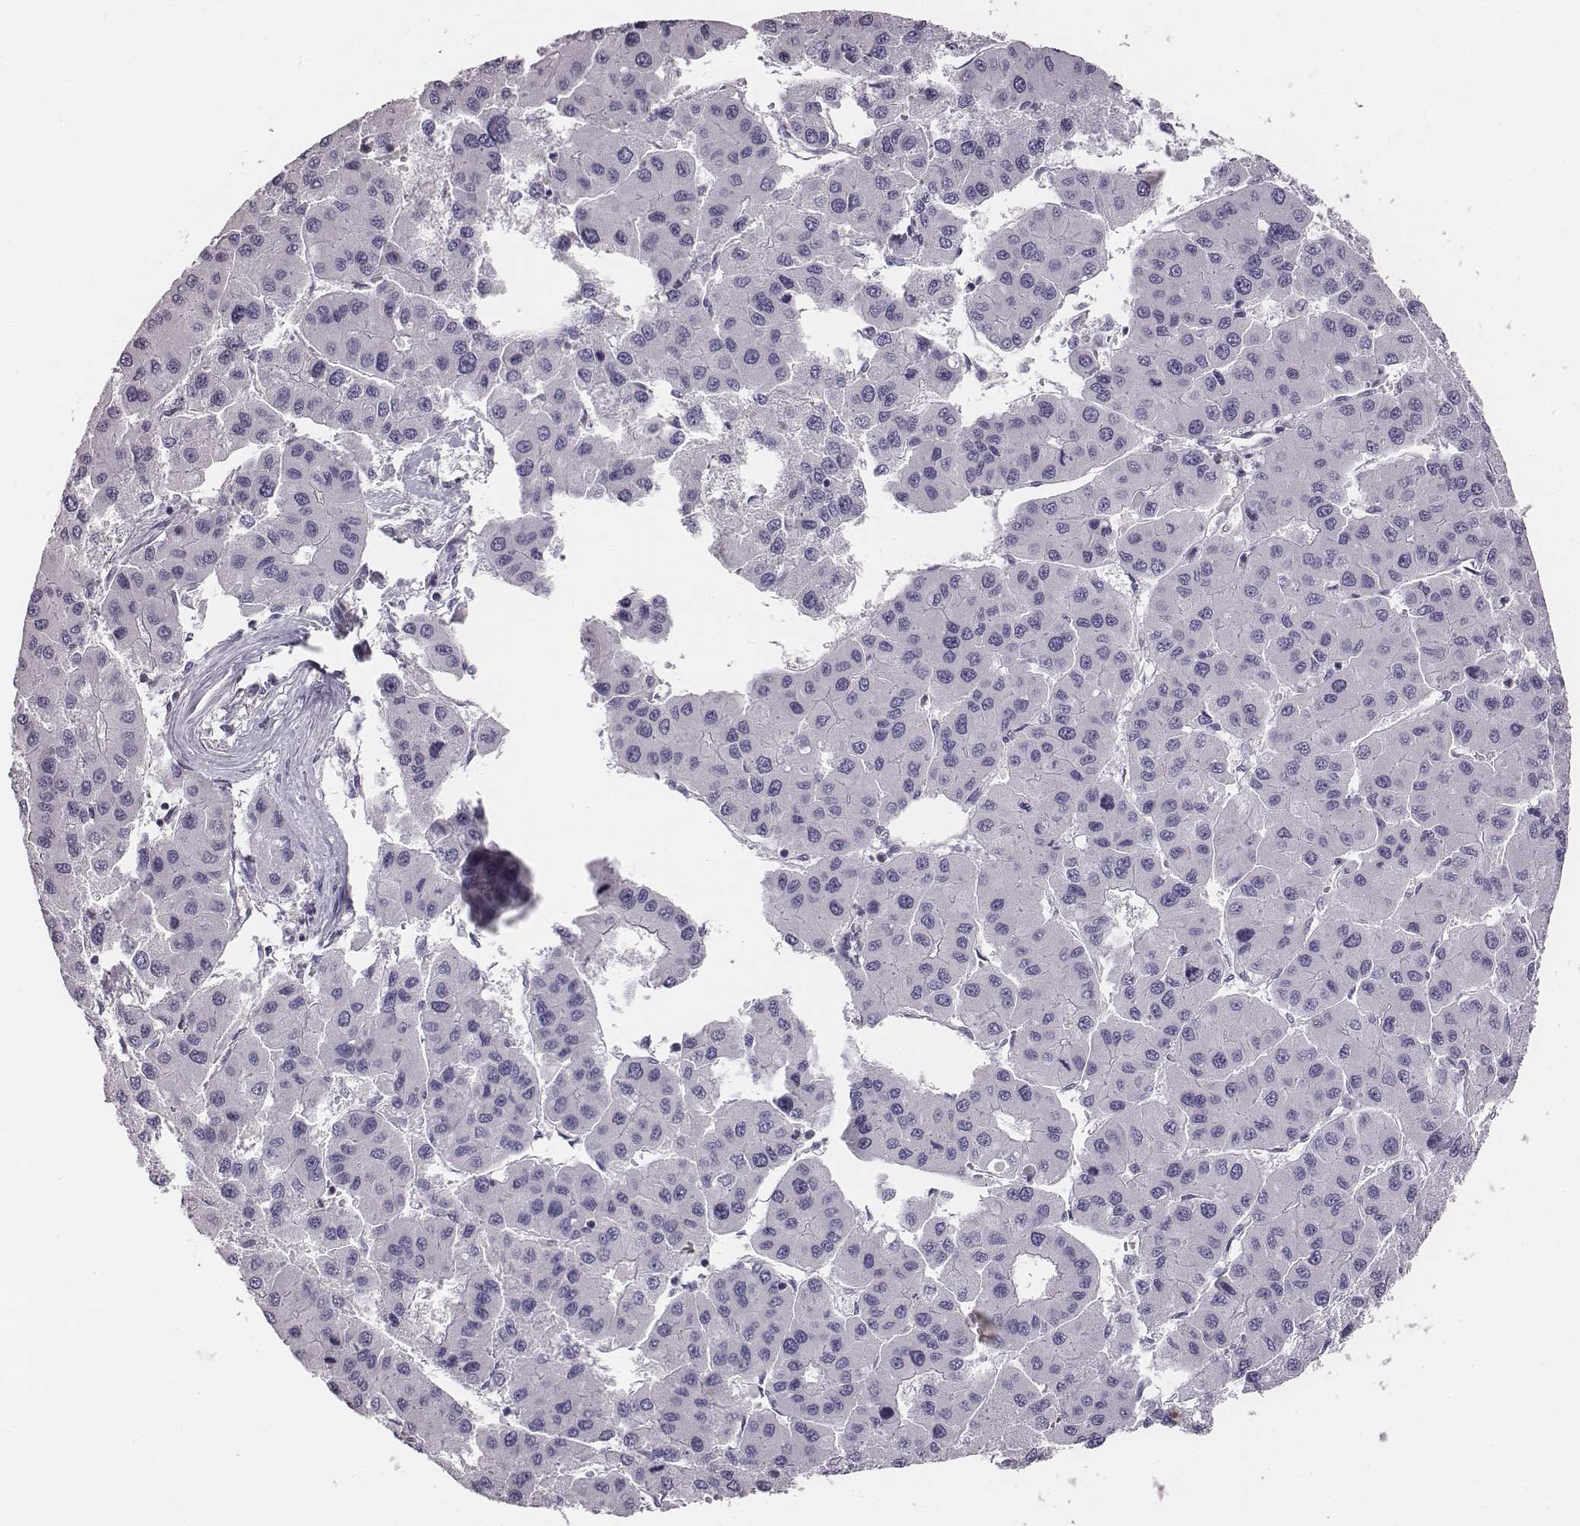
{"staining": {"intensity": "negative", "quantity": "none", "location": "none"}, "tissue": "liver cancer", "cell_type": "Tumor cells", "image_type": "cancer", "snomed": [{"axis": "morphology", "description": "Carcinoma, Hepatocellular, NOS"}, {"axis": "topography", "description": "Liver"}], "caption": "Tumor cells are negative for brown protein staining in liver cancer. (Stains: DAB (3,3'-diaminobenzidine) immunohistochemistry with hematoxylin counter stain, Microscopy: brightfield microscopy at high magnification).", "gene": "ADAM7", "patient": {"sex": "male", "age": 73}}